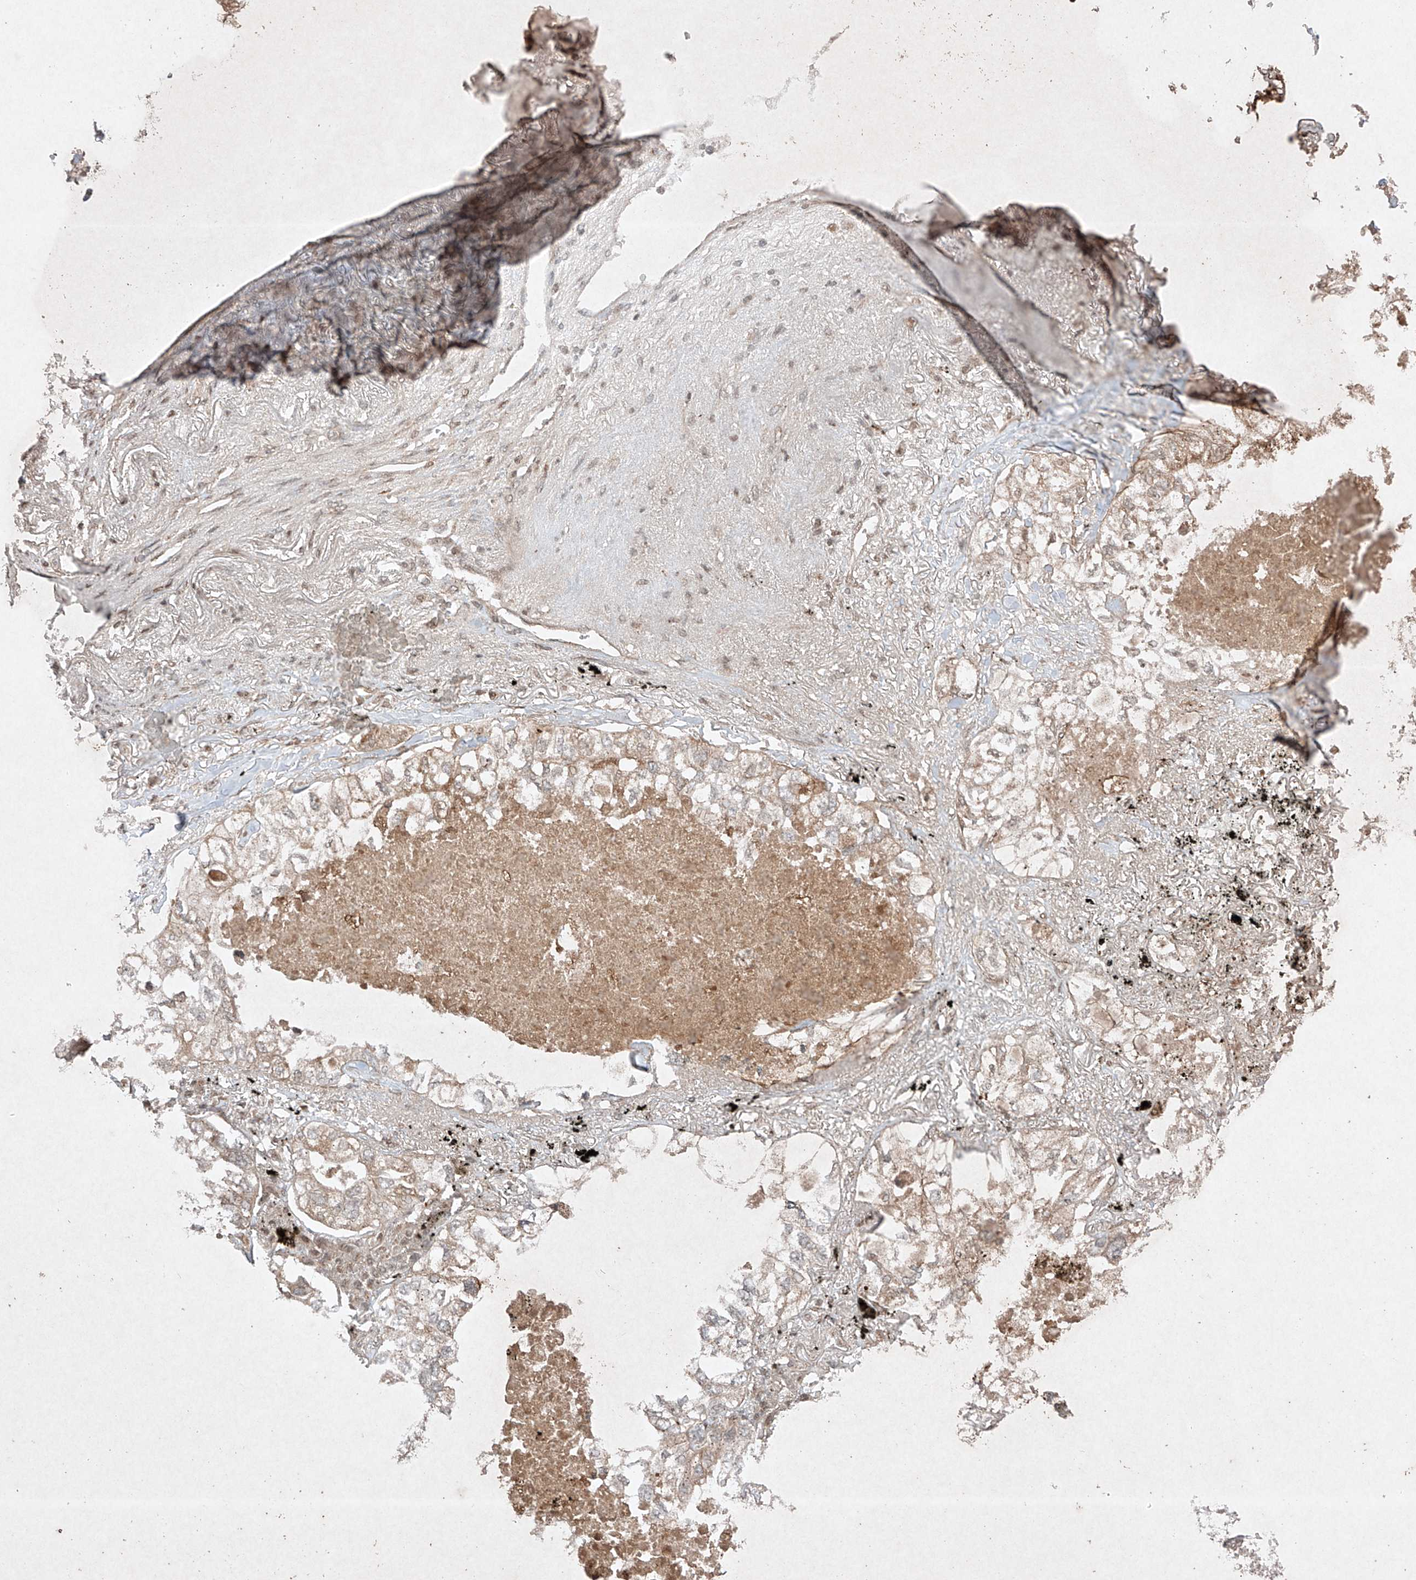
{"staining": {"intensity": "weak", "quantity": "<25%", "location": "cytoplasmic/membranous"}, "tissue": "lung cancer", "cell_type": "Tumor cells", "image_type": "cancer", "snomed": [{"axis": "morphology", "description": "Adenocarcinoma, NOS"}, {"axis": "topography", "description": "Lung"}], "caption": "This is an IHC histopathology image of human lung cancer (adenocarcinoma). There is no positivity in tumor cells.", "gene": "RNF31", "patient": {"sex": "male", "age": 65}}